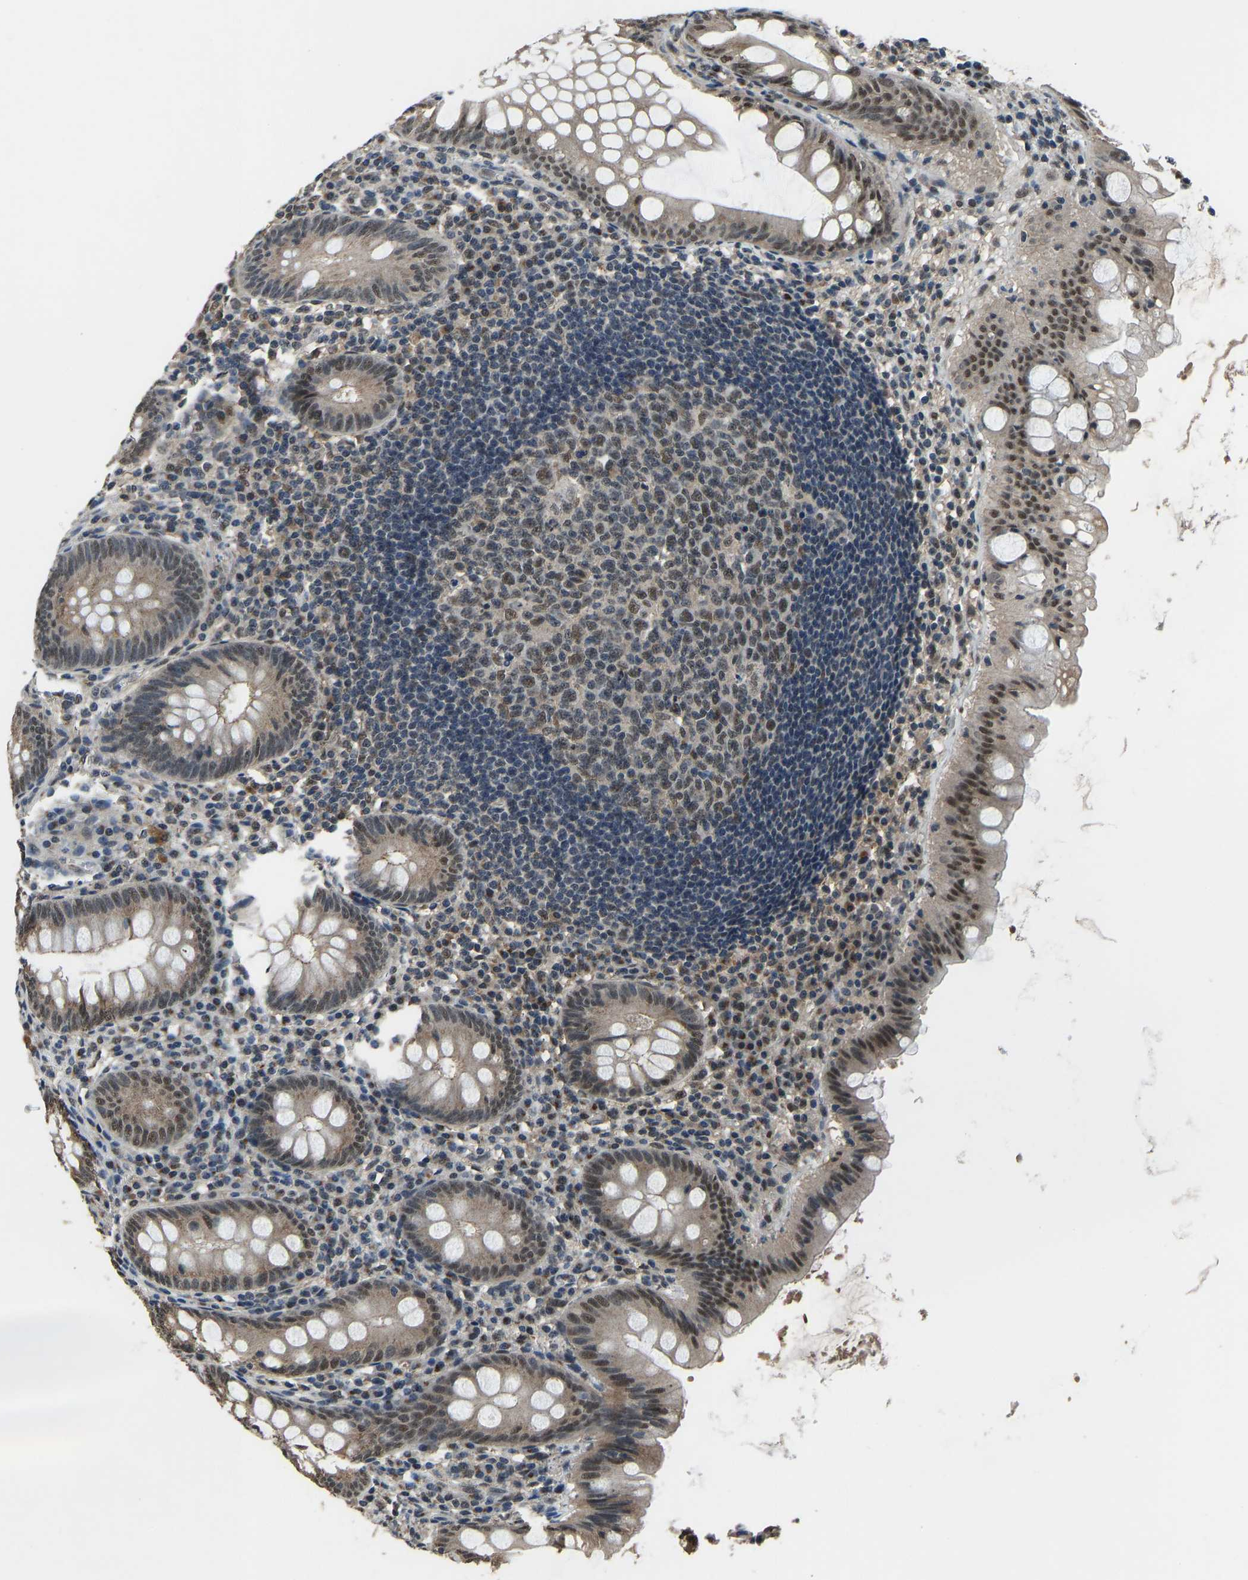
{"staining": {"intensity": "moderate", "quantity": ">75%", "location": "nuclear"}, "tissue": "appendix", "cell_type": "Glandular cells", "image_type": "normal", "snomed": [{"axis": "morphology", "description": "Normal tissue, NOS"}, {"axis": "topography", "description": "Appendix"}], "caption": "Moderate nuclear positivity for a protein is appreciated in about >75% of glandular cells of benign appendix using immunohistochemistry.", "gene": "TOX4", "patient": {"sex": "male", "age": 56}}